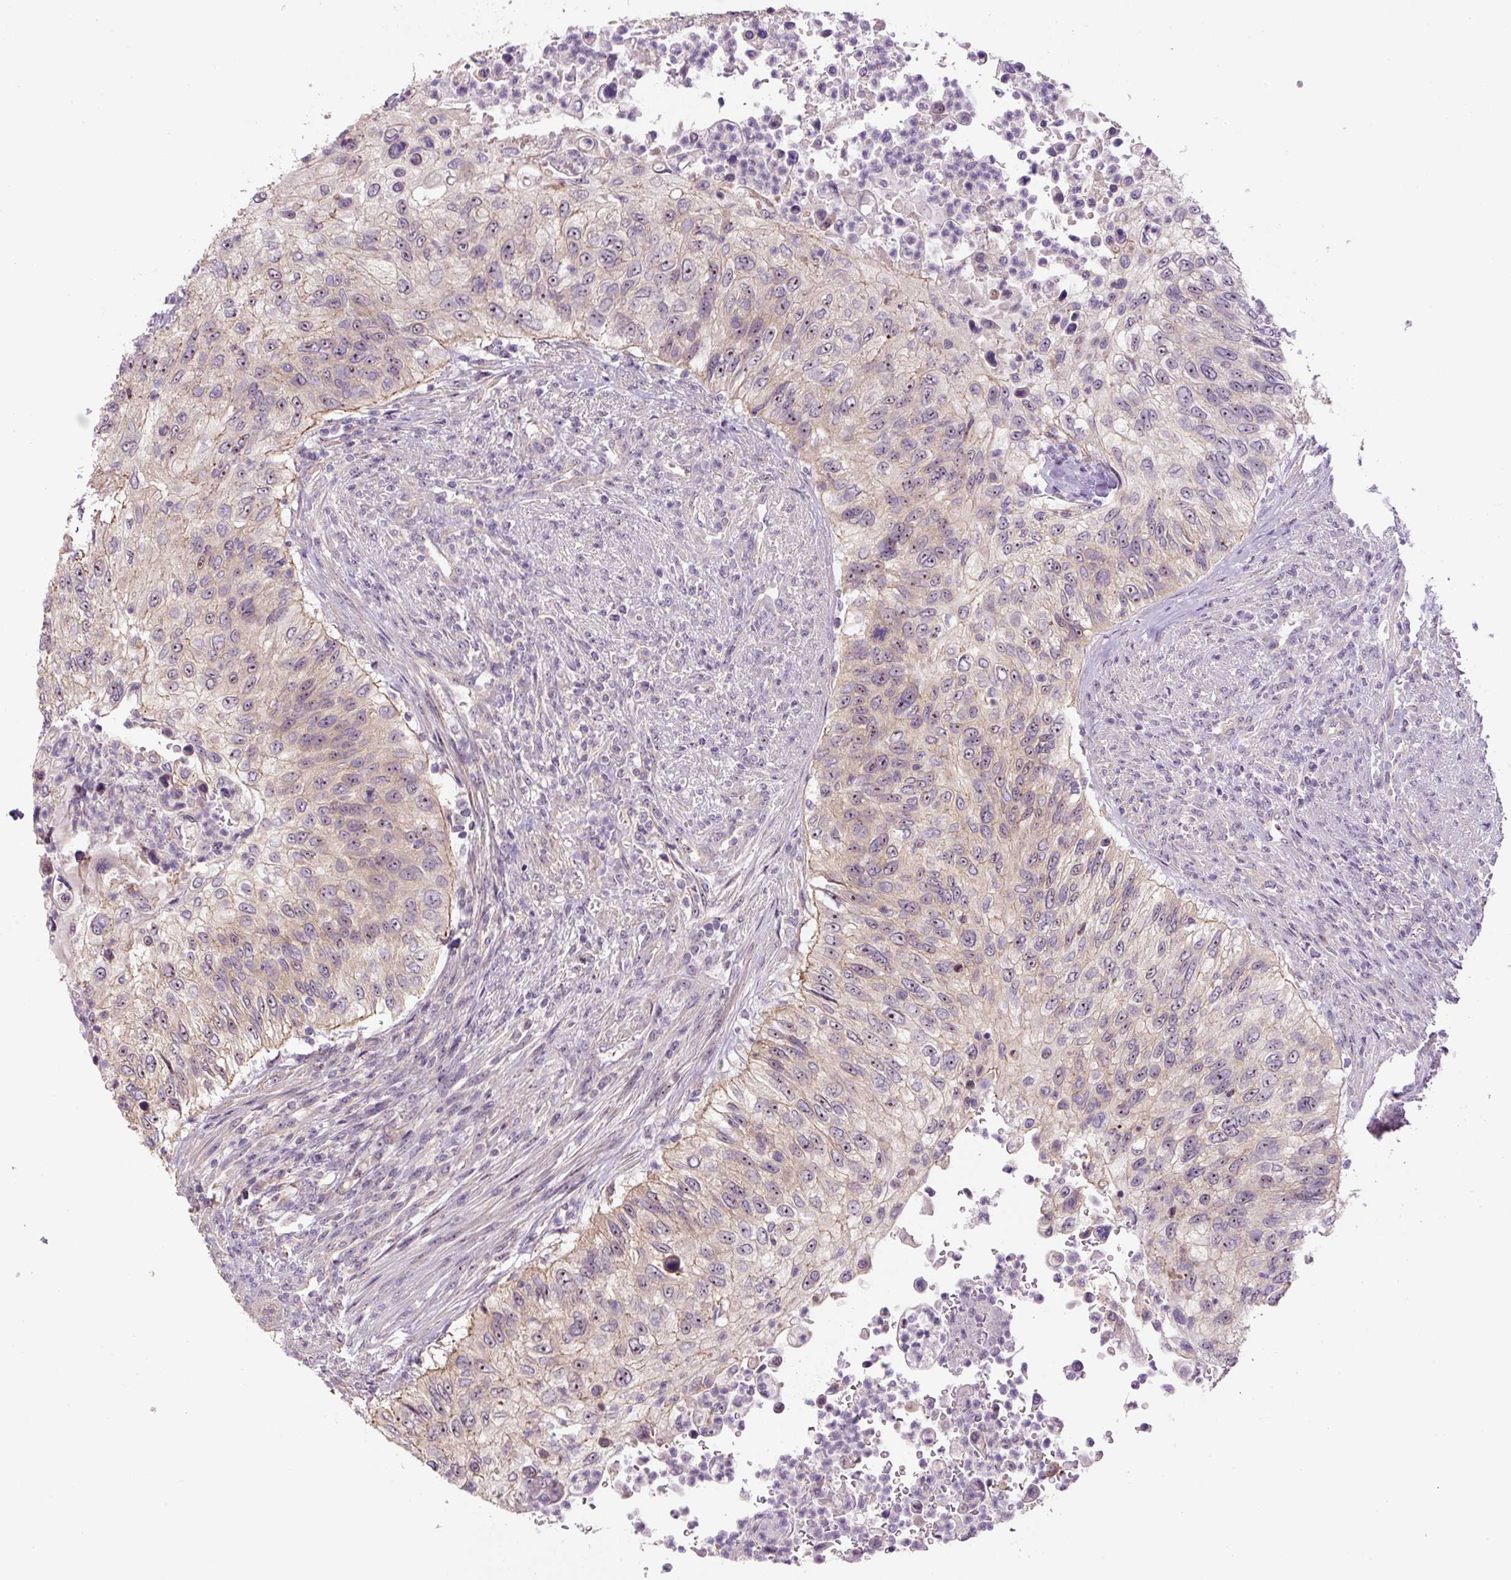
{"staining": {"intensity": "weak", "quantity": "<25%", "location": "nuclear"}, "tissue": "urothelial cancer", "cell_type": "Tumor cells", "image_type": "cancer", "snomed": [{"axis": "morphology", "description": "Urothelial carcinoma, High grade"}, {"axis": "topography", "description": "Urinary bladder"}], "caption": "The IHC micrograph has no significant expression in tumor cells of high-grade urothelial carcinoma tissue. (Brightfield microscopy of DAB (3,3'-diaminobenzidine) immunohistochemistry at high magnification).", "gene": "TMEM151B", "patient": {"sex": "female", "age": 60}}